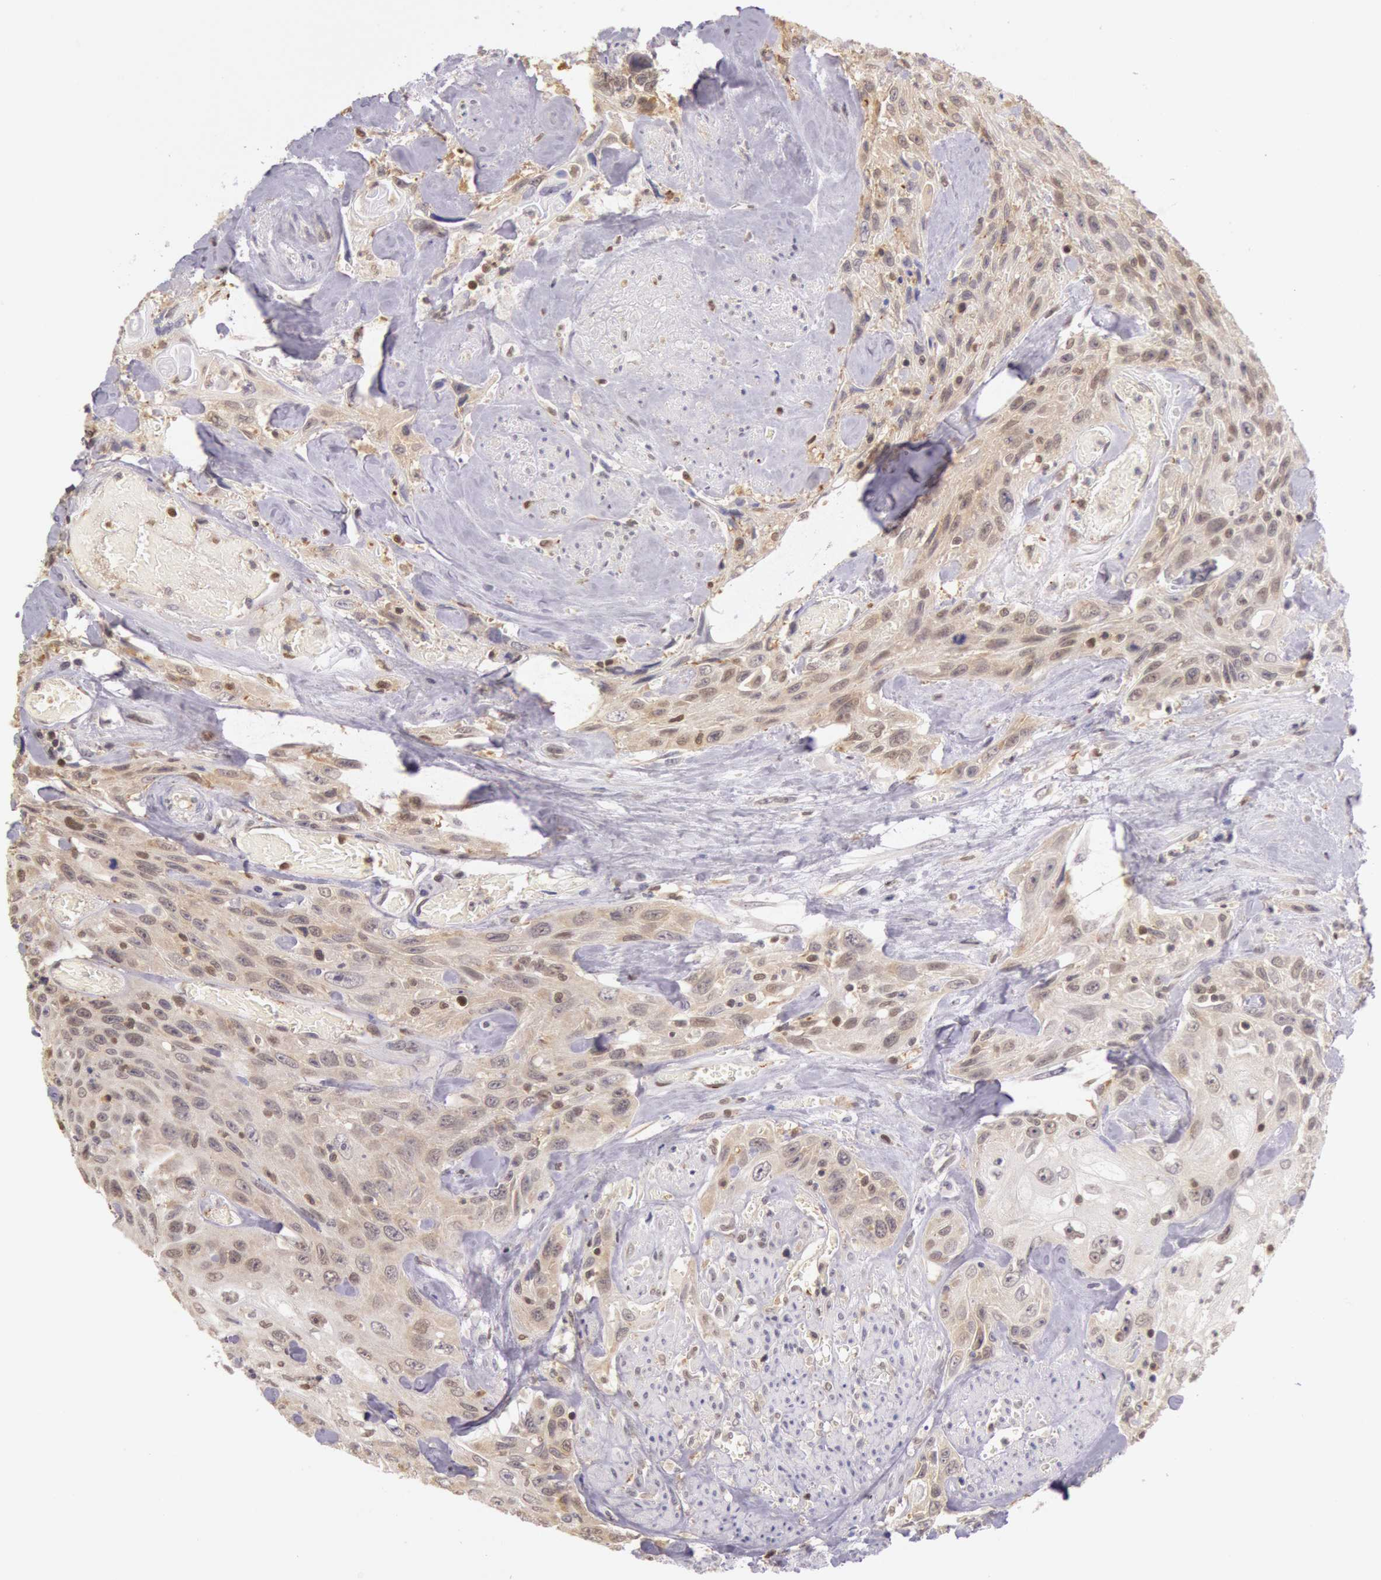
{"staining": {"intensity": "moderate", "quantity": "25%-75%", "location": "cytoplasmic/membranous,nuclear"}, "tissue": "urothelial cancer", "cell_type": "Tumor cells", "image_type": "cancer", "snomed": [{"axis": "morphology", "description": "Urothelial carcinoma, High grade"}, {"axis": "topography", "description": "Urinary bladder"}], "caption": "Immunohistochemistry (IHC) (DAB) staining of high-grade urothelial carcinoma exhibits moderate cytoplasmic/membranous and nuclear protein staining in approximately 25%-75% of tumor cells. The protein is shown in brown color, while the nuclei are stained blue.", "gene": "HIF1A", "patient": {"sex": "female", "age": 84}}